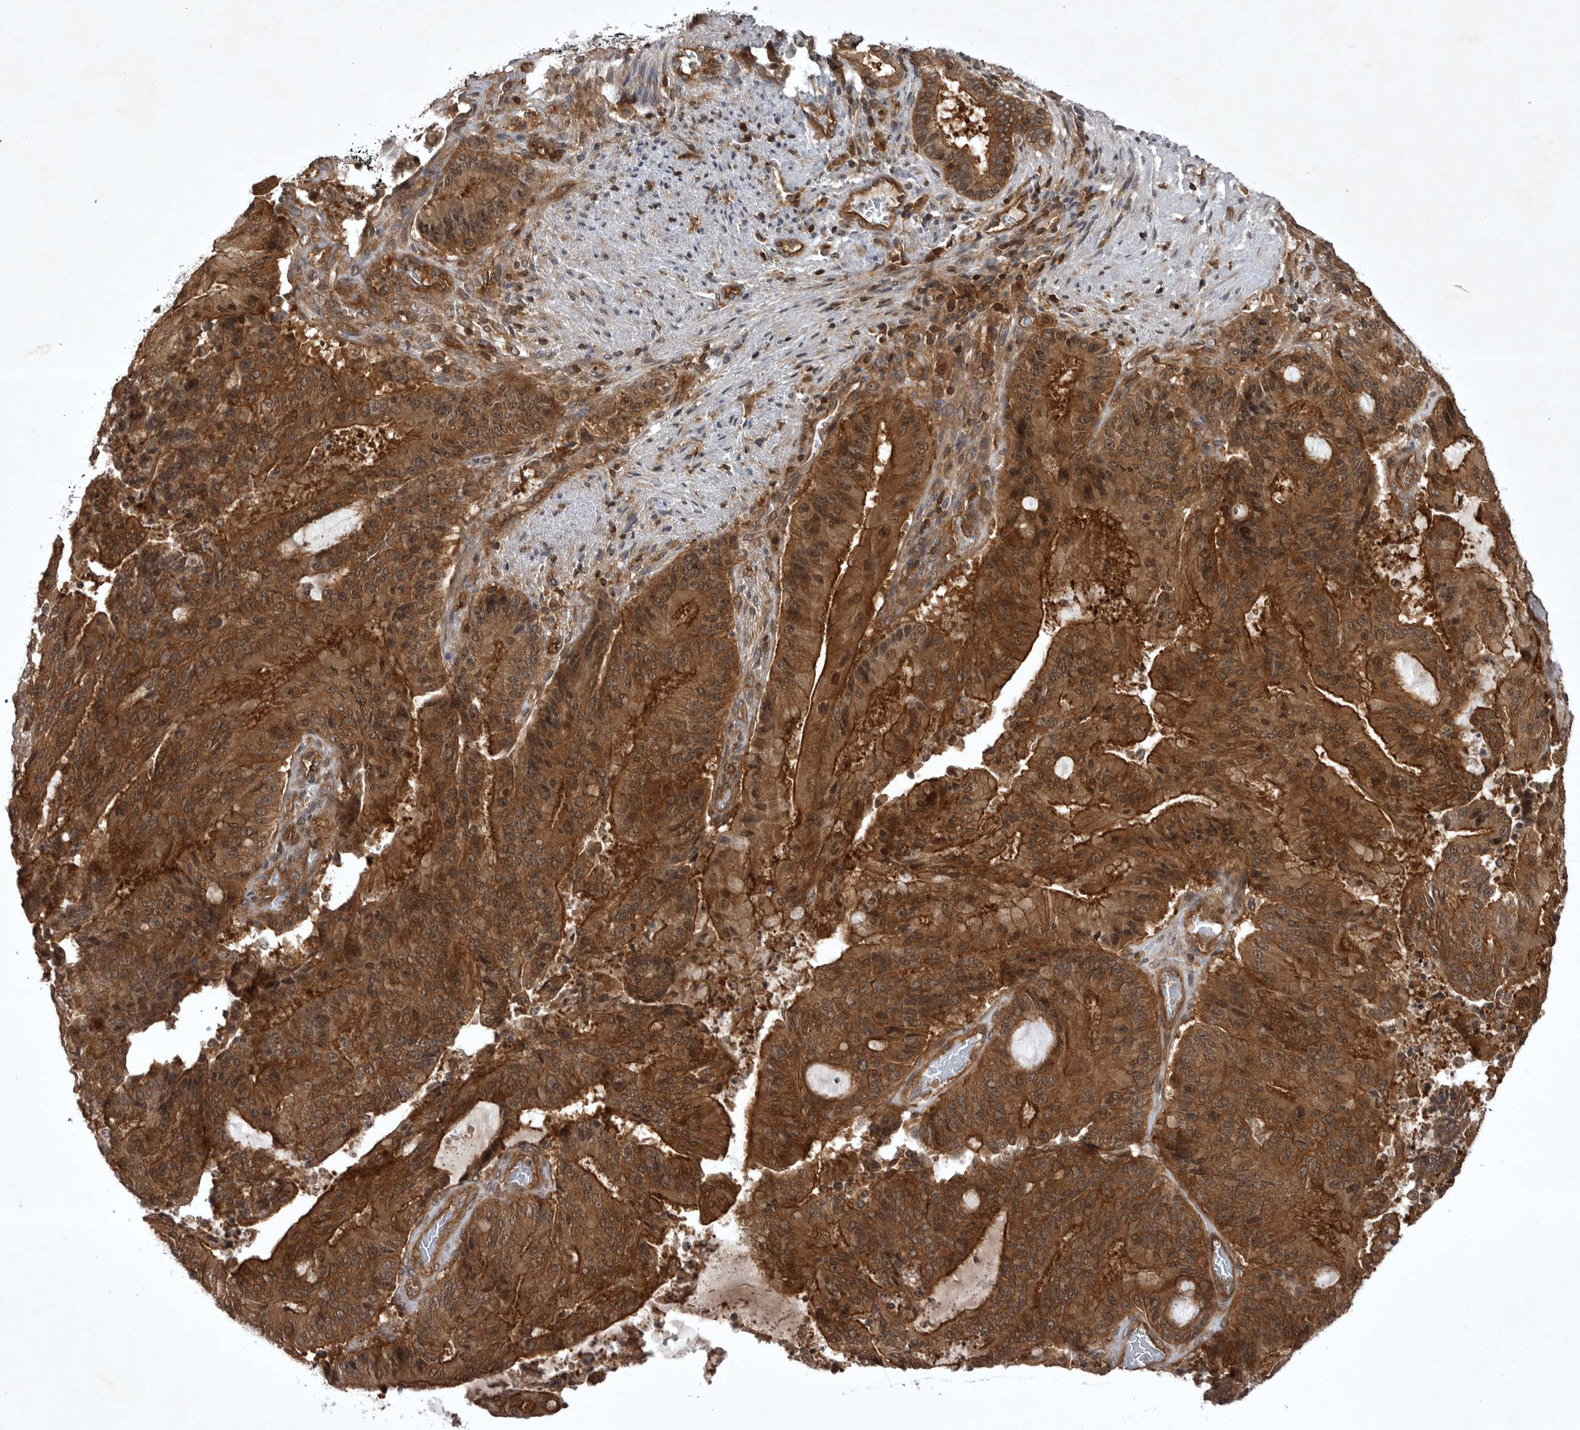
{"staining": {"intensity": "strong", "quantity": ">75%", "location": "cytoplasmic/membranous,nuclear"}, "tissue": "liver cancer", "cell_type": "Tumor cells", "image_type": "cancer", "snomed": [{"axis": "morphology", "description": "Normal tissue, NOS"}, {"axis": "morphology", "description": "Cholangiocarcinoma"}, {"axis": "topography", "description": "Liver"}, {"axis": "topography", "description": "Peripheral nerve tissue"}], "caption": "The photomicrograph shows immunohistochemical staining of liver cancer. There is strong cytoplasmic/membranous and nuclear expression is appreciated in about >75% of tumor cells.", "gene": "STK24", "patient": {"sex": "female", "age": 73}}